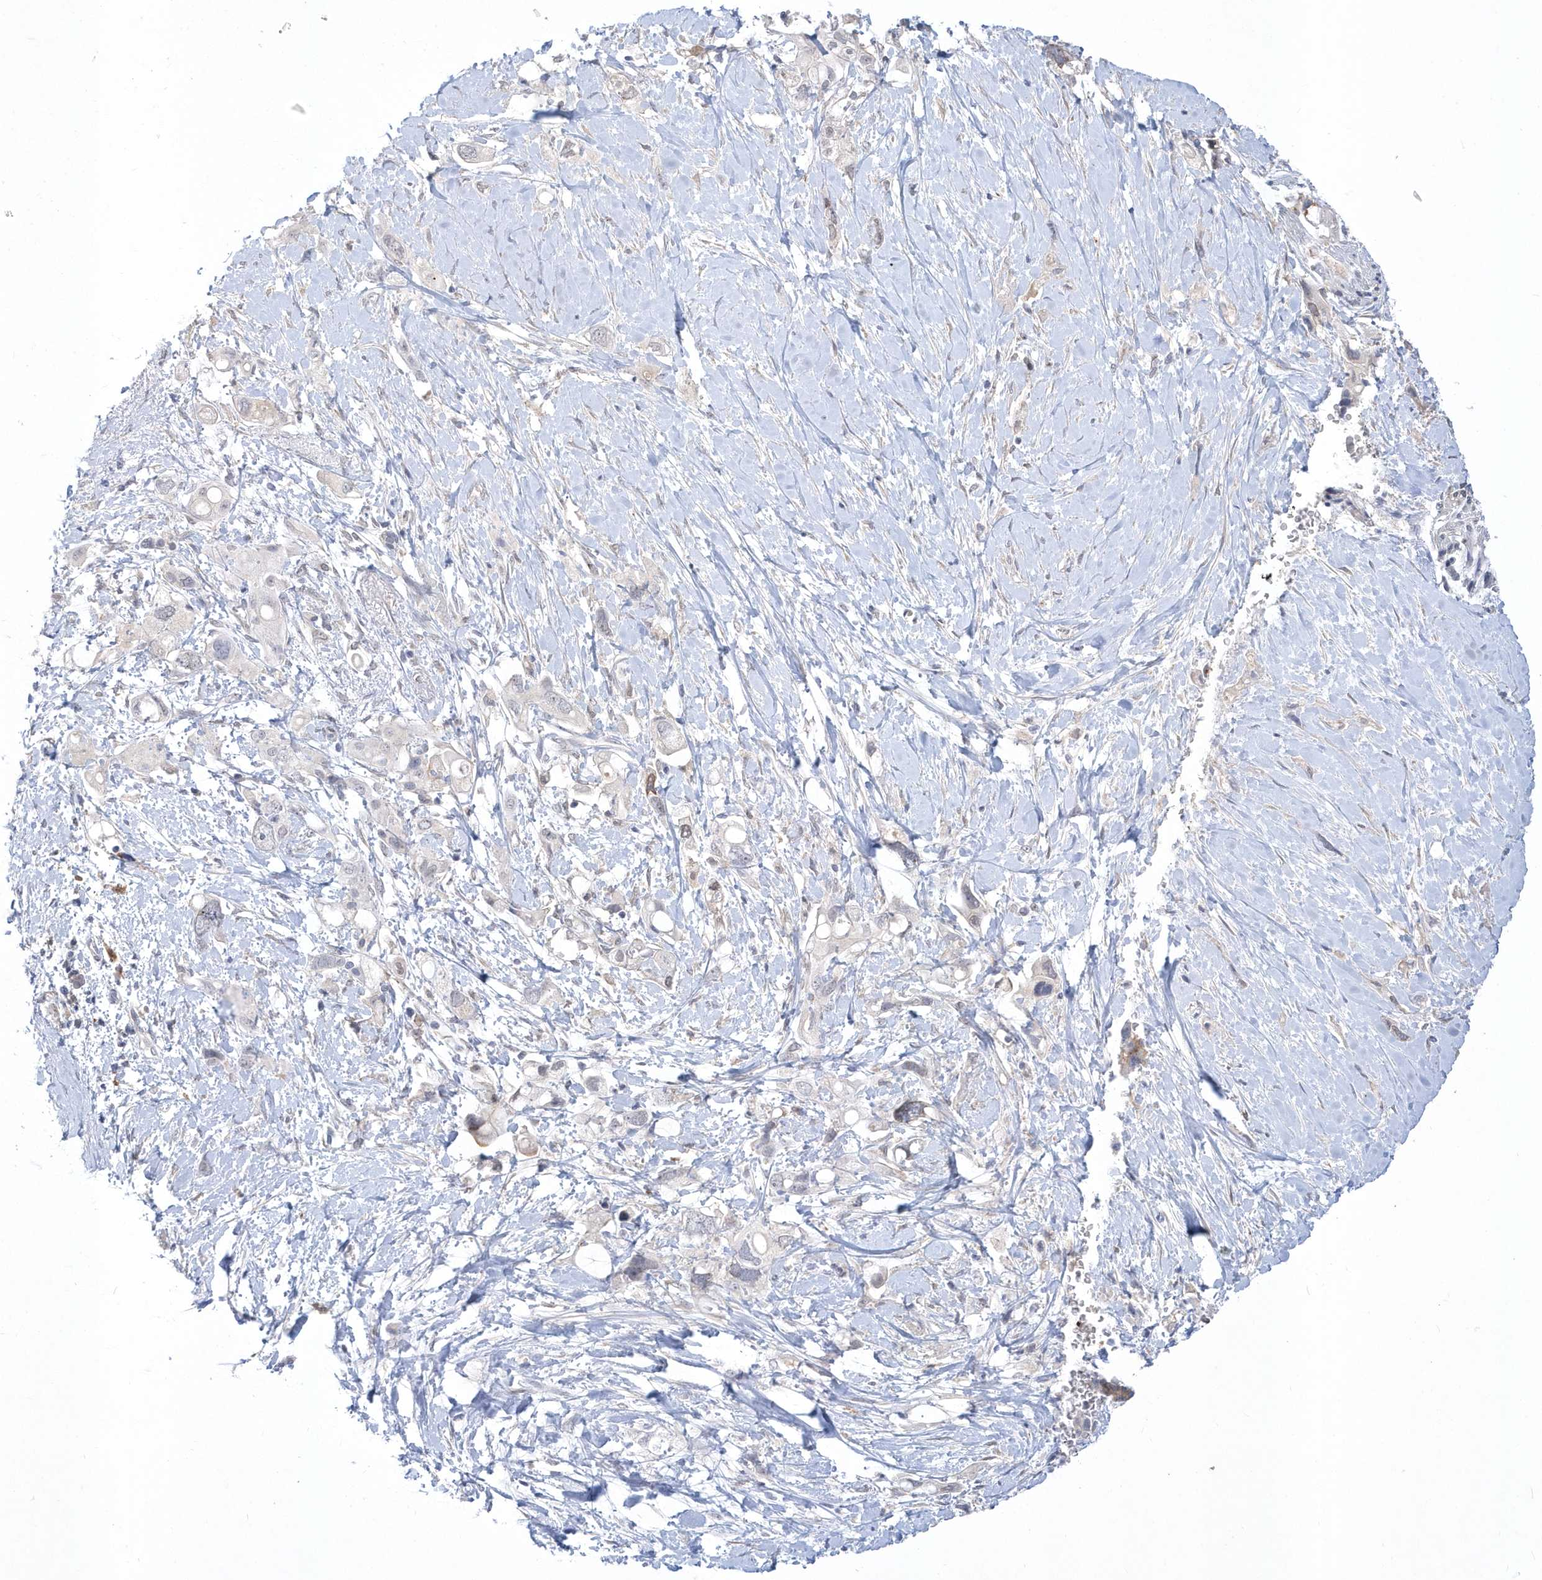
{"staining": {"intensity": "negative", "quantity": "none", "location": "none"}, "tissue": "pancreatic cancer", "cell_type": "Tumor cells", "image_type": "cancer", "snomed": [{"axis": "morphology", "description": "Adenocarcinoma, NOS"}, {"axis": "topography", "description": "Pancreas"}], "caption": "DAB immunohistochemical staining of human pancreatic cancer (adenocarcinoma) reveals no significant expression in tumor cells.", "gene": "TSPEAR", "patient": {"sex": "female", "age": 56}}